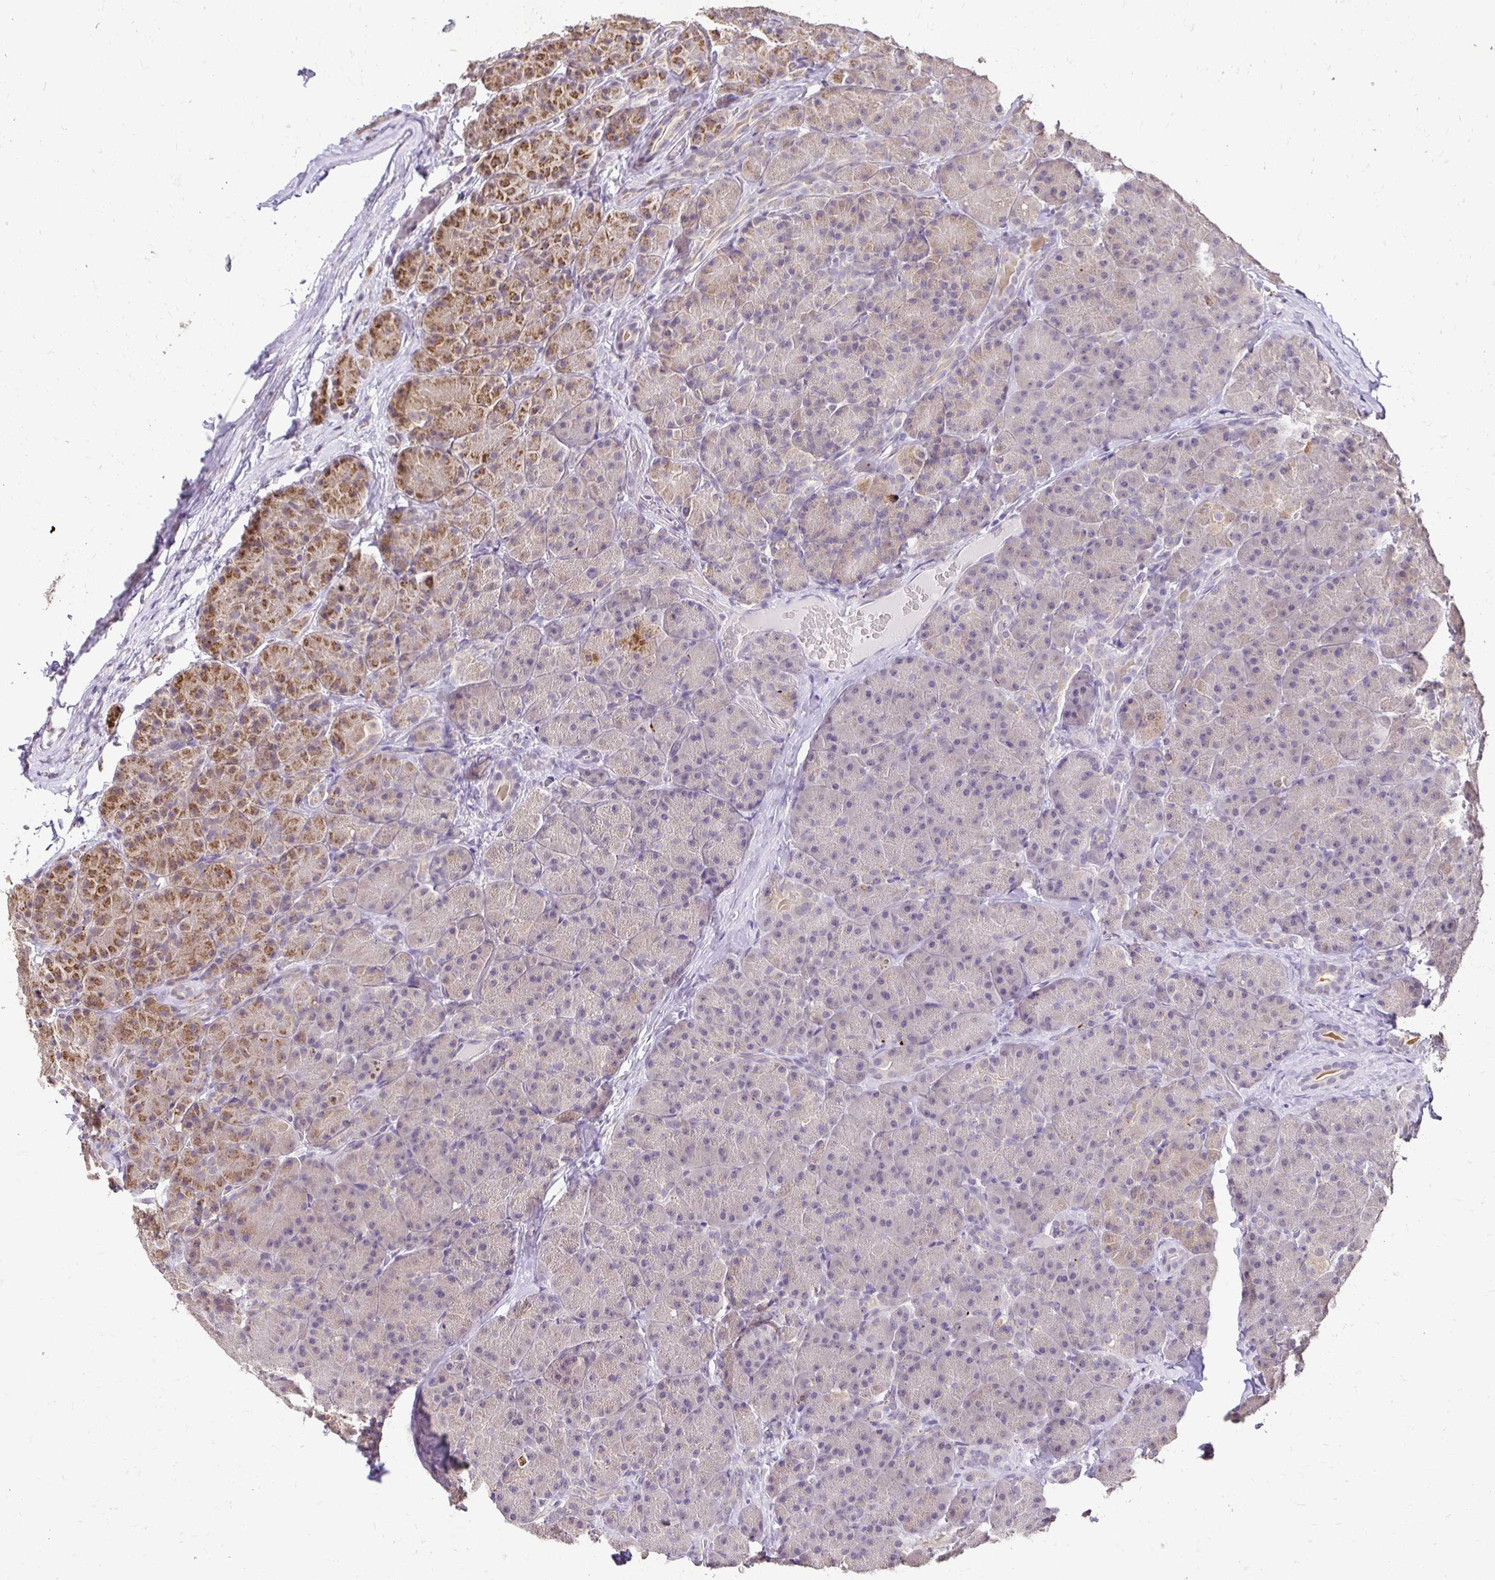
{"staining": {"intensity": "moderate", "quantity": "<25%", "location": "cytoplasmic/membranous"}, "tissue": "pancreas", "cell_type": "Exocrine glandular cells", "image_type": "normal", "snomed": [{"axis": "morphology", "description": "Normal tissue, NOS"}, {"axis": "topography", "description": "Pancreas"}], "caption": "Protein expression analysis of normal human pancreas reveals moderate cytoplasmic/membranous expression in about <25% of exocrine glandular cells. The protein is shown in brown color, while the nuclei are stained blue.", "gene": "RHEBL1", "patient": {"sex": "male", "age": 57}}